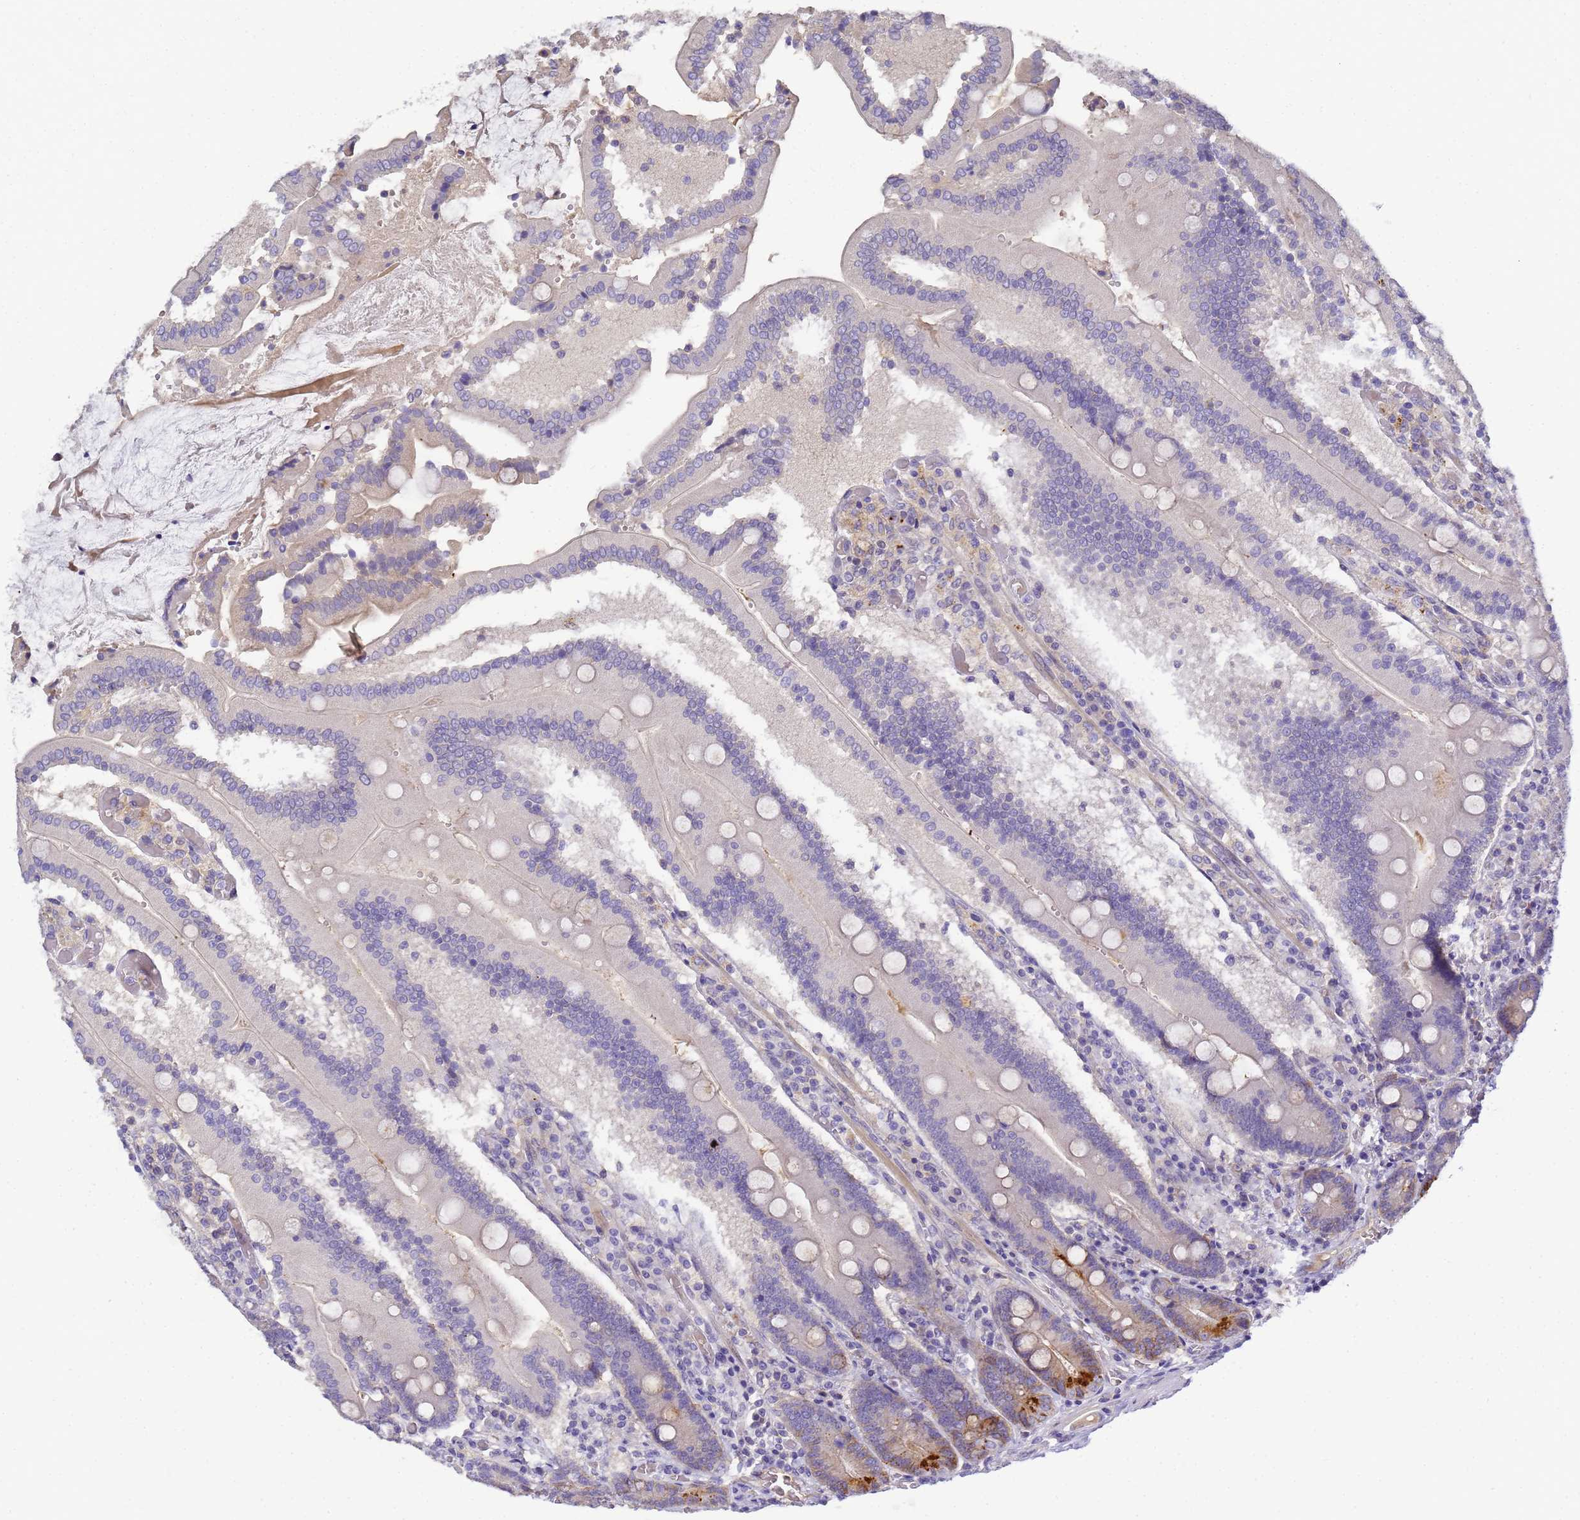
{"staining": {"intensity": "strong", "quantity": "<25%", "location": "cytoplasmic/membranous"}, "tissue": "duodenum", "cell_type": "Glandular cells", "image_type": "normal", "snomed": [{"axis": "morphology", "description": "Normal tissue, NOS"}, {"axis": "topography", "description": "Duodenum"}], "caption": "A high-resolution photomicrograph shows immunohistochemistry staining of benign duodenum, which displays strong cytoplasmic/membranous staining in approximately <25% of glandular cells.", "gene": "TBCD", "patient": {"sex": "female", "age": 62}}